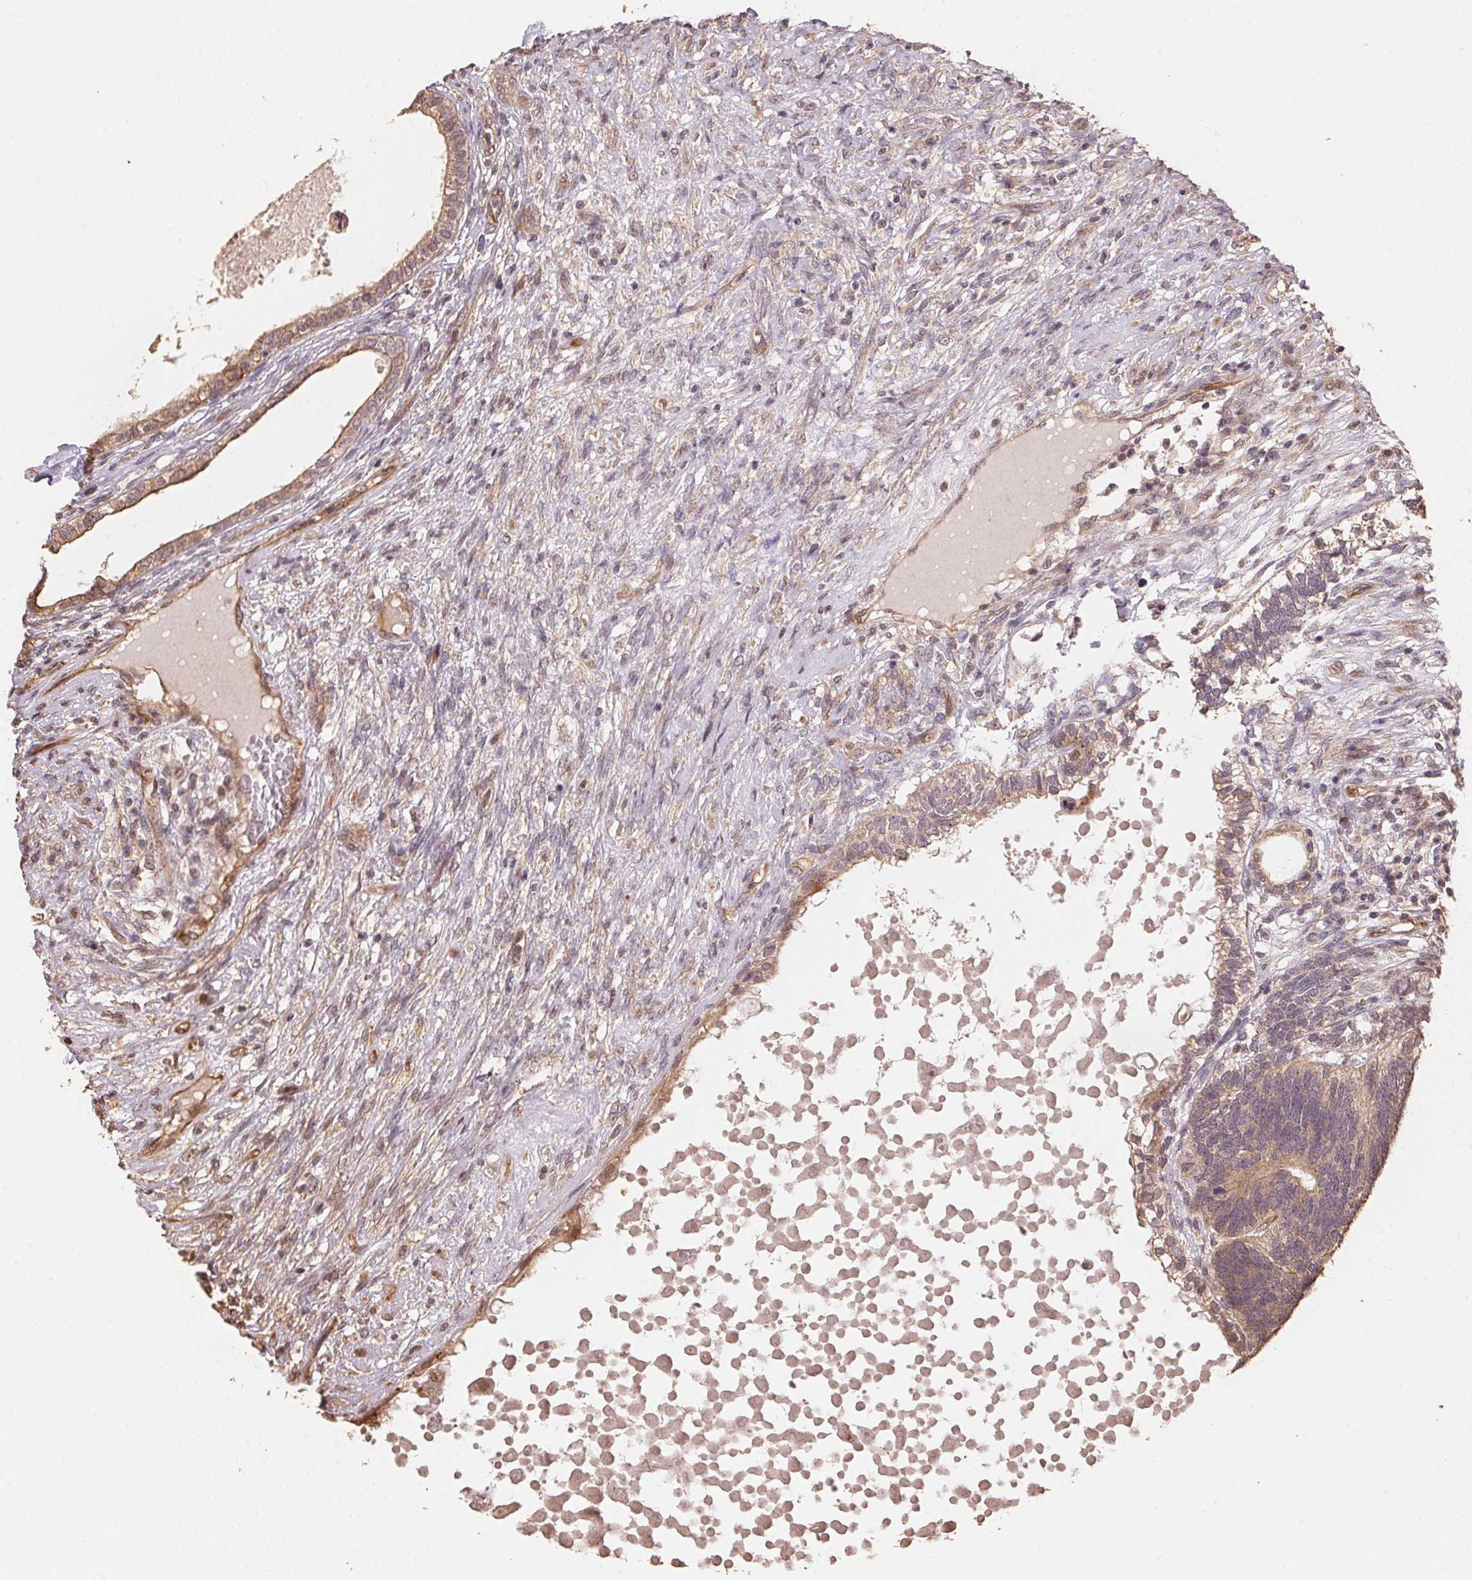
{"staining": {"intensity": "moderate", "quantity": "25%-75%", "location": "cytoplasmic/membranous"}, "tissue": "testis cancer", "cell_type": "Tumor cells", "image_type": "cancer", "snomed": [{"axis": "morphology", "description": "Seminoma, NOS"}, {"axis": "morphology", "description": "Carcinoma, Embryonal, NOS"}, {"axis": "topography", "description": "Testis"}], "caption": "An image of human seminoma (testis) stained for a protein reveals moderate cytoplasmic/membranous brown staining in tumor cells.", "gene": "TMEM222", "patient": {"sex": "male", "age": 41}}